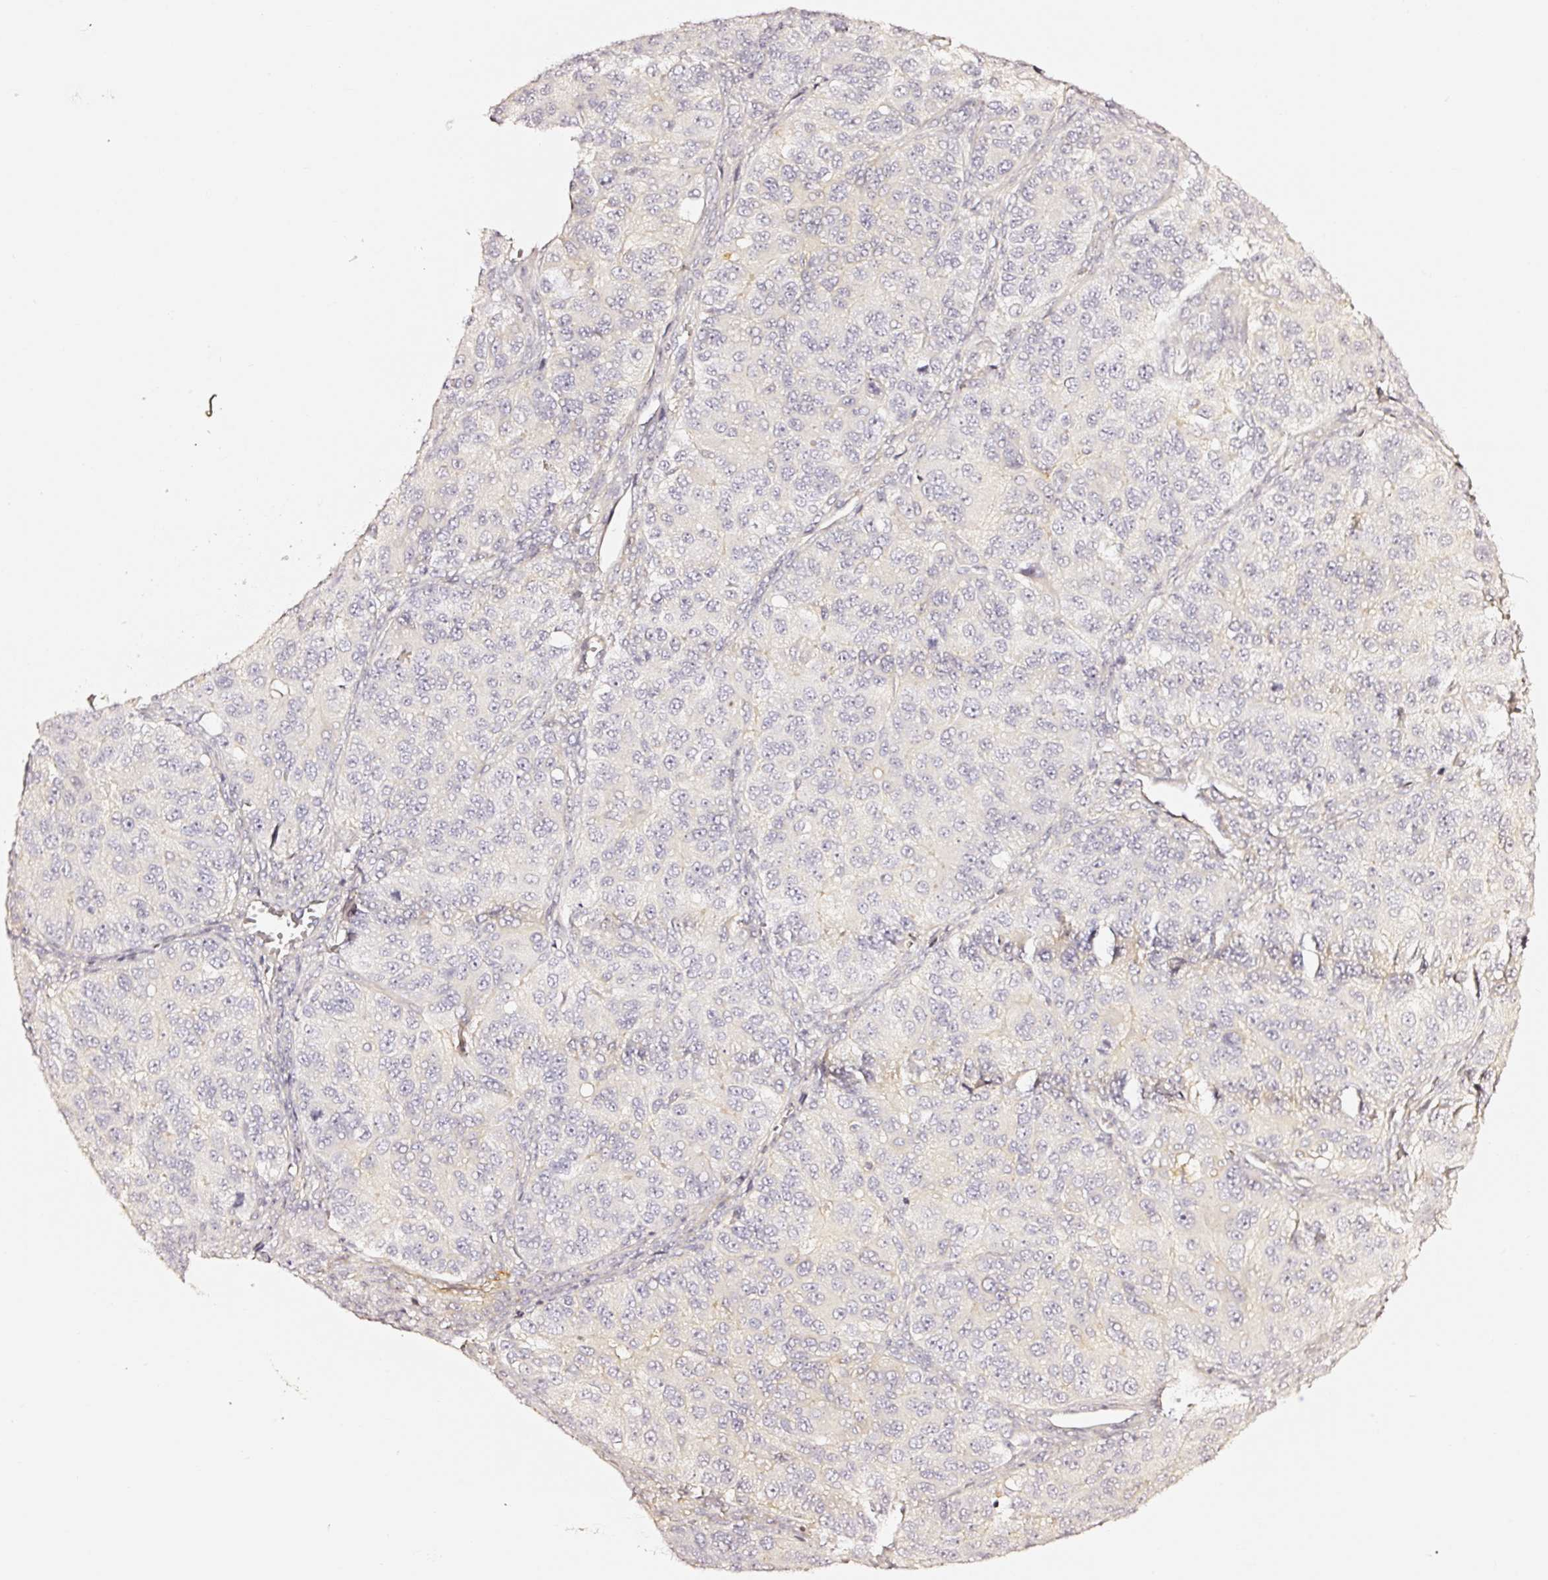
{"staining": {"intensity": "negative", "quantity": "none", "location": "none"}, "tissue": "ovarian cancer", "cell_type": "Tumor cells", "image_type": "cancer", "snomed": [{"axis": "morphology", "description": "Carcinoma, endometroid"}, {"axis": "topography", "description": "Ovary"}], "caption": "Micrograph shows no protein staining in tumor cells of ovarian endometroid carcinoma tissue.", "gene": "CD47", "patient": {"sex": "female", "age": 51}}